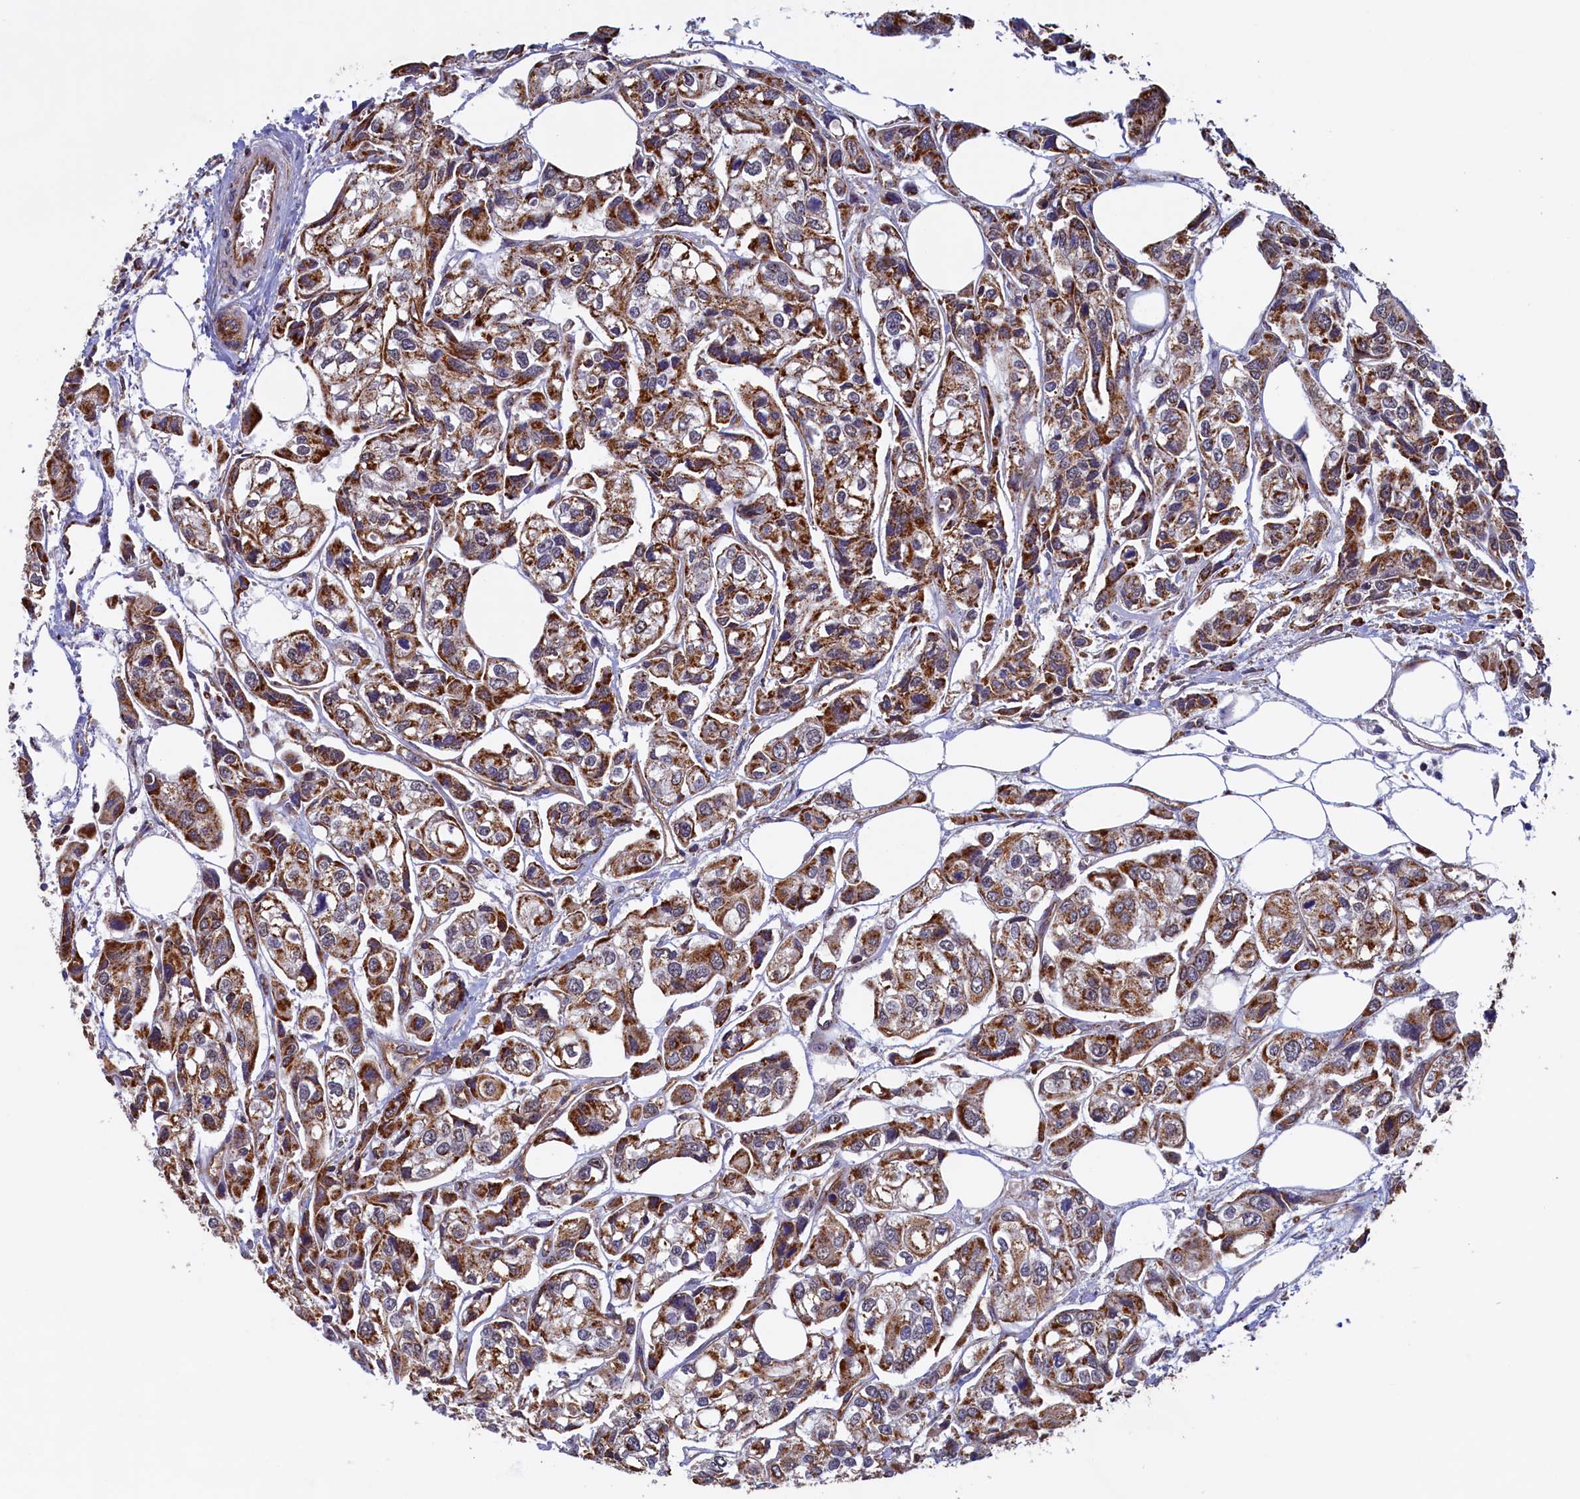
{"staining": {"intensity": "moderate", "quantity": ">75%", "location": "cytoplasmic/membranous"}, "tissue": "urothelial cancer", "cell_type": "Tumor cells", "image_type": "cancer", "snomed": [{"axis": "morphology", "description": "Urothelial carcinoma, High grade"}, {"axis": "topography", "description": "Urinary bladder"}], "caption": "The histopathology image displays a brown stain indicating the presence of a protein in the cytoplasmic/membranous of tumor cells in high-grade urothelial carcinoma. Immunohistochemistry stains the protein of interest in brown and the nuclei are stained blue.", "gene": "UBE3B", "patient": {"sex": "male", "age": 67}}